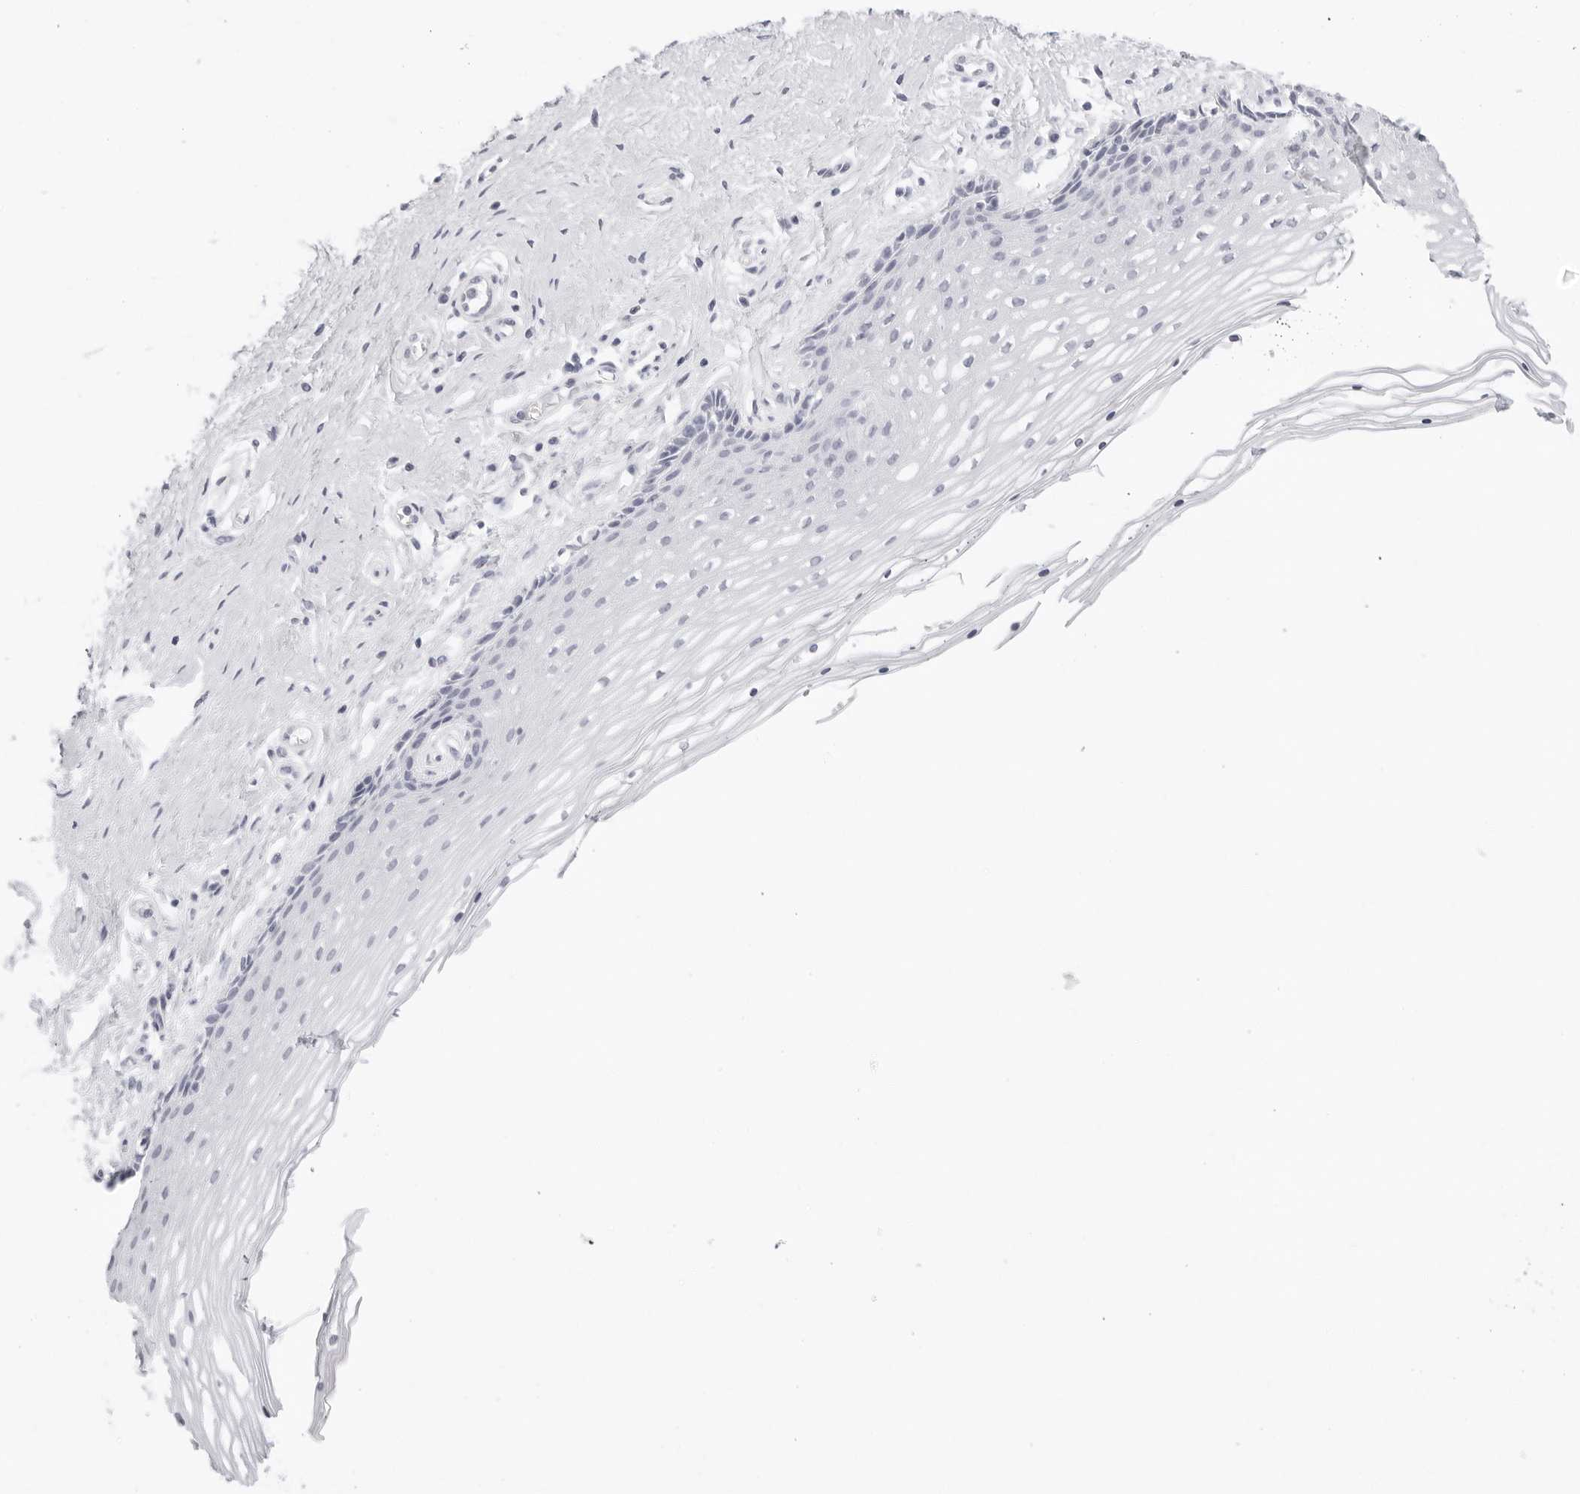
{"staining": {"intensity": "negative", "quantity": "none", "location": "none"}, "tissue": "vagina", "cell_type": "Squamous epithelial cells", "image_type": "normal", "snomed": [{"axis": "morphology", "description": "Normal tissue, NOS"}, {"axis": "topography", "description": "Vagina"}], "caption": "An image of vagina stained for a protein reveals no brown staining in squamous epithelial cells.", "gene": "AGMAT", "patient": {"sex": "female", "age": 46}}